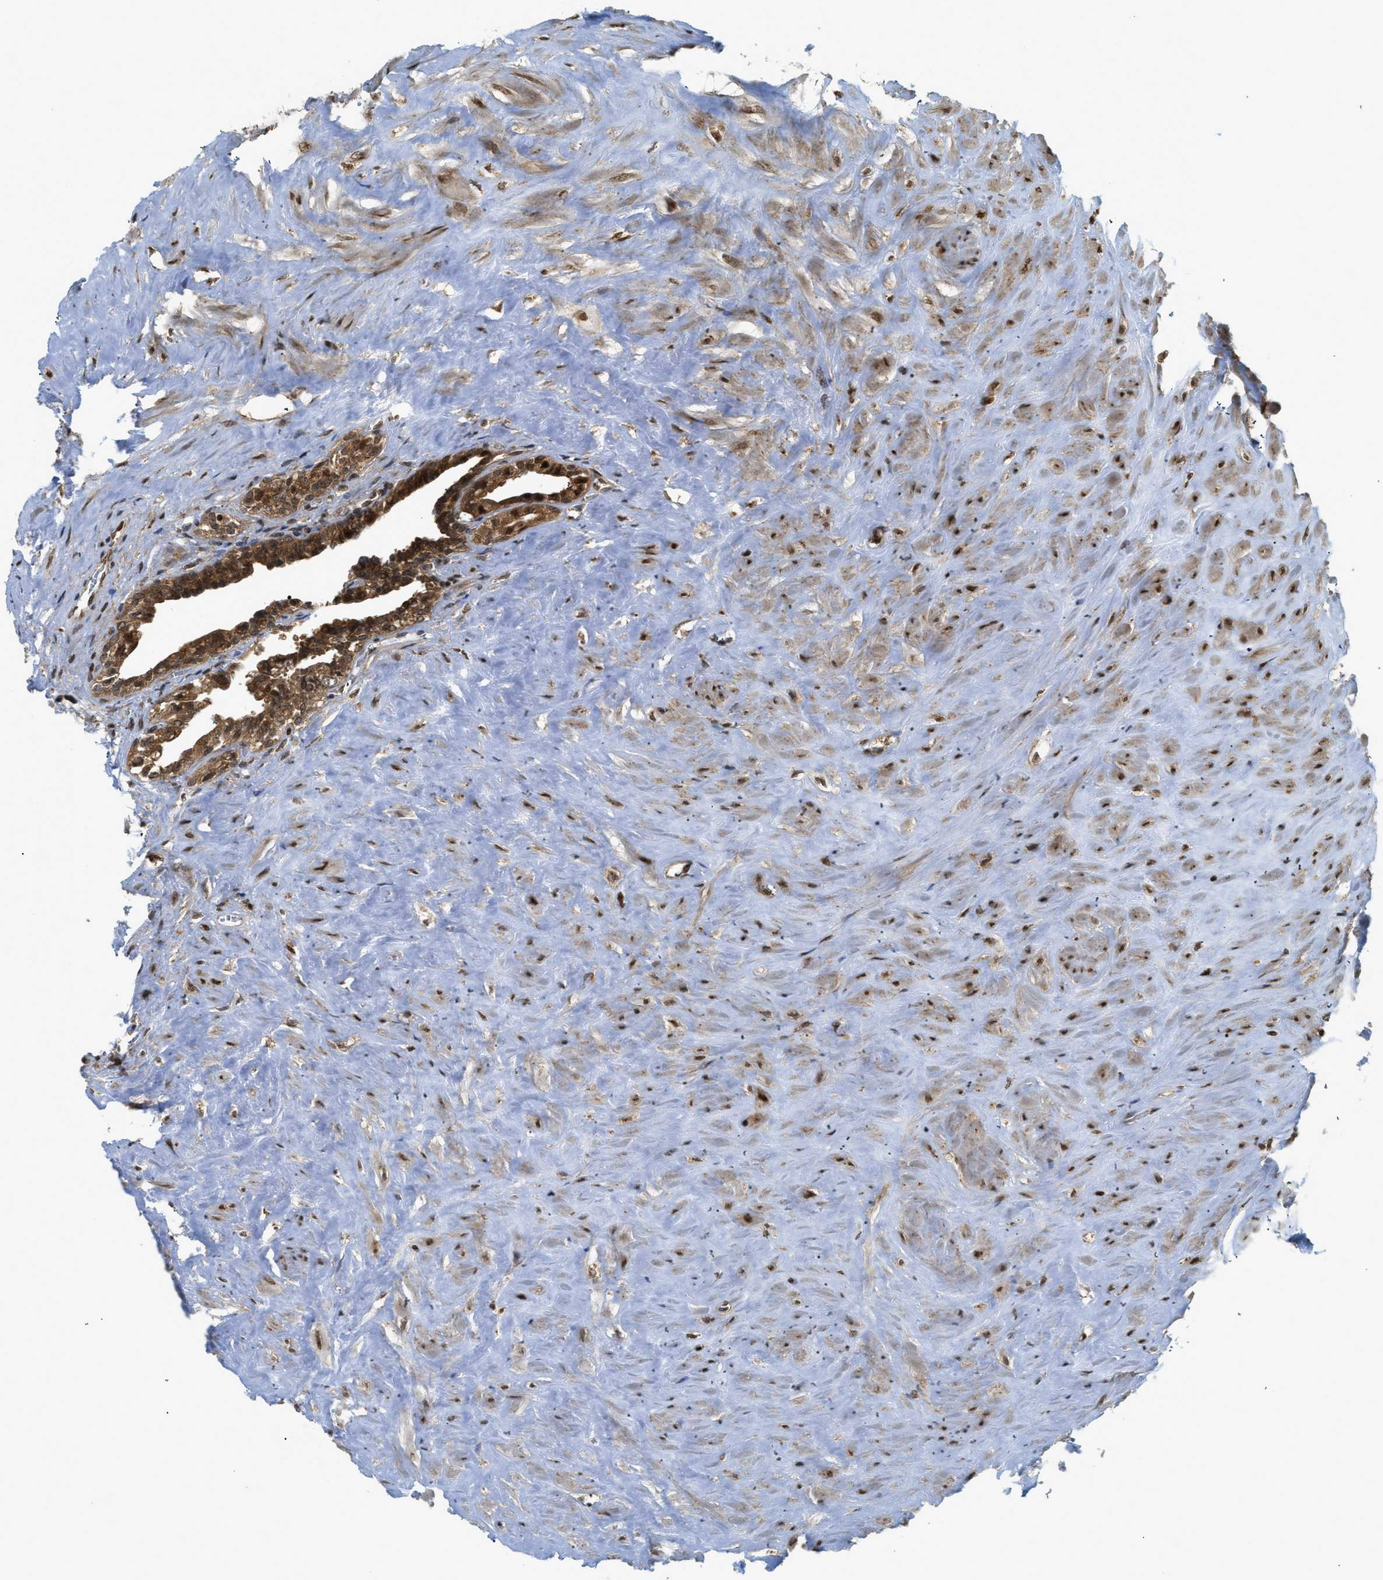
{"staining": {"intensity": "moderate", "quantity": ">75%", "location": "cytoplasmic/membranous,nuclear"}, "tissue": "seminal vesicle", "cell_type": "Glandular cells", "image_type": "normal", "snomed": [{"axis": "morphology", "description": "Normal tissue, NOS"}, {"axis": "topography", "description": "Seminal veicle"}], "caption": "A medium amount of moderate cytoplasmic/membranous,nuclear staining is identified in about >75% of glandular cells in unremarkable seminal vesicle.", "gene": "TACC1", "patient": {"sex": "male", "age": 63}}